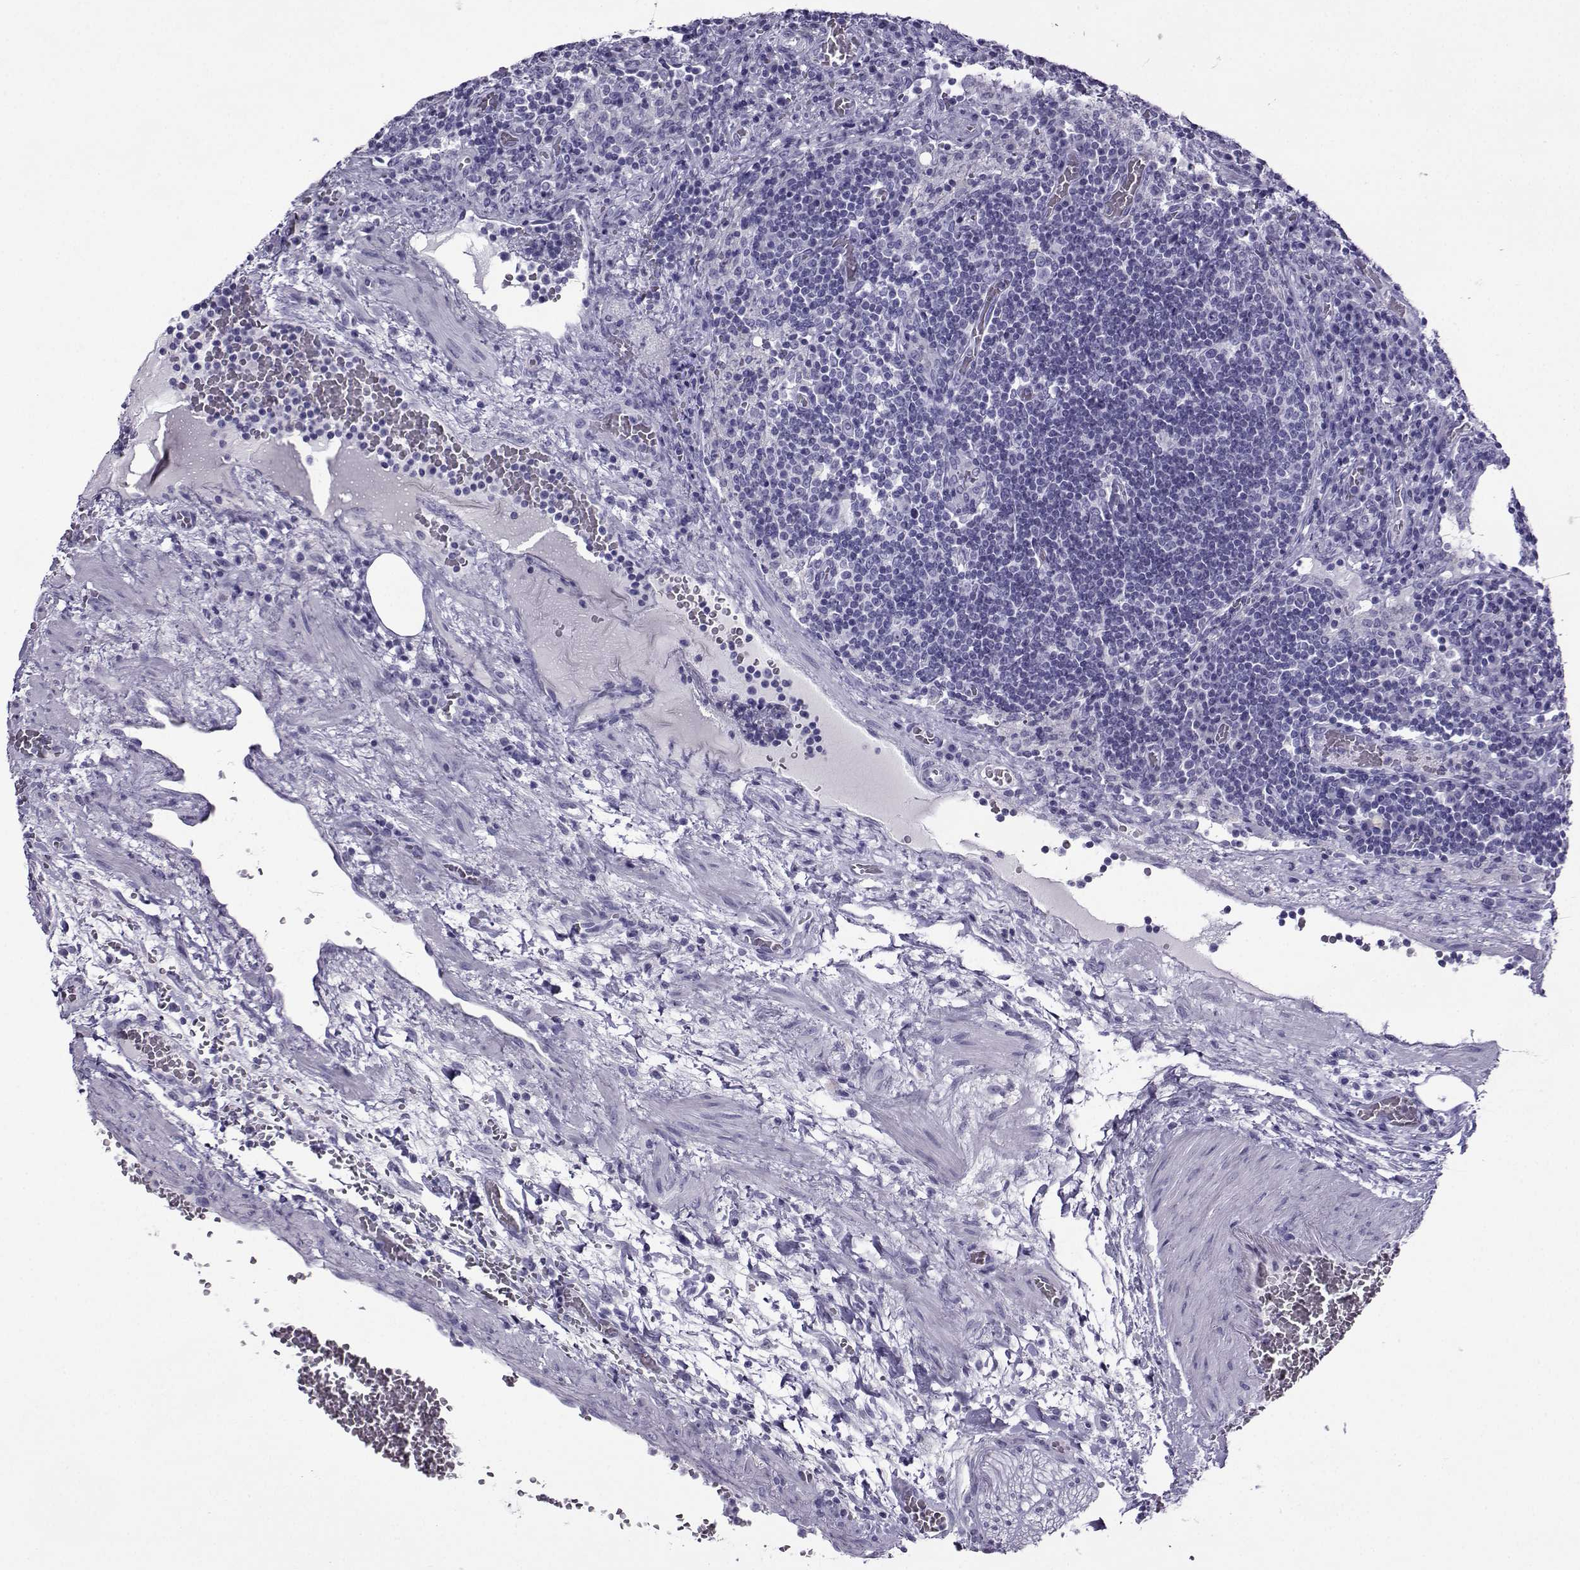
{"staining": {"intensity": "negative", "quantity": "none", "location": "none"}, "tissue": "lymph node", "cell_type": "Germinal center cells", "image_type": "normal", "snomed": [{"axis": "morphology", "description": "Normal tissue, NOS"}, {"axis": "topography", "description": "Lymph node"}], "caption": "Image shows no significant protein expression in germinal center cells of benign lymph node.", "gene": "CRYBB1", "patient": {"sex": "male", "age": 63}}